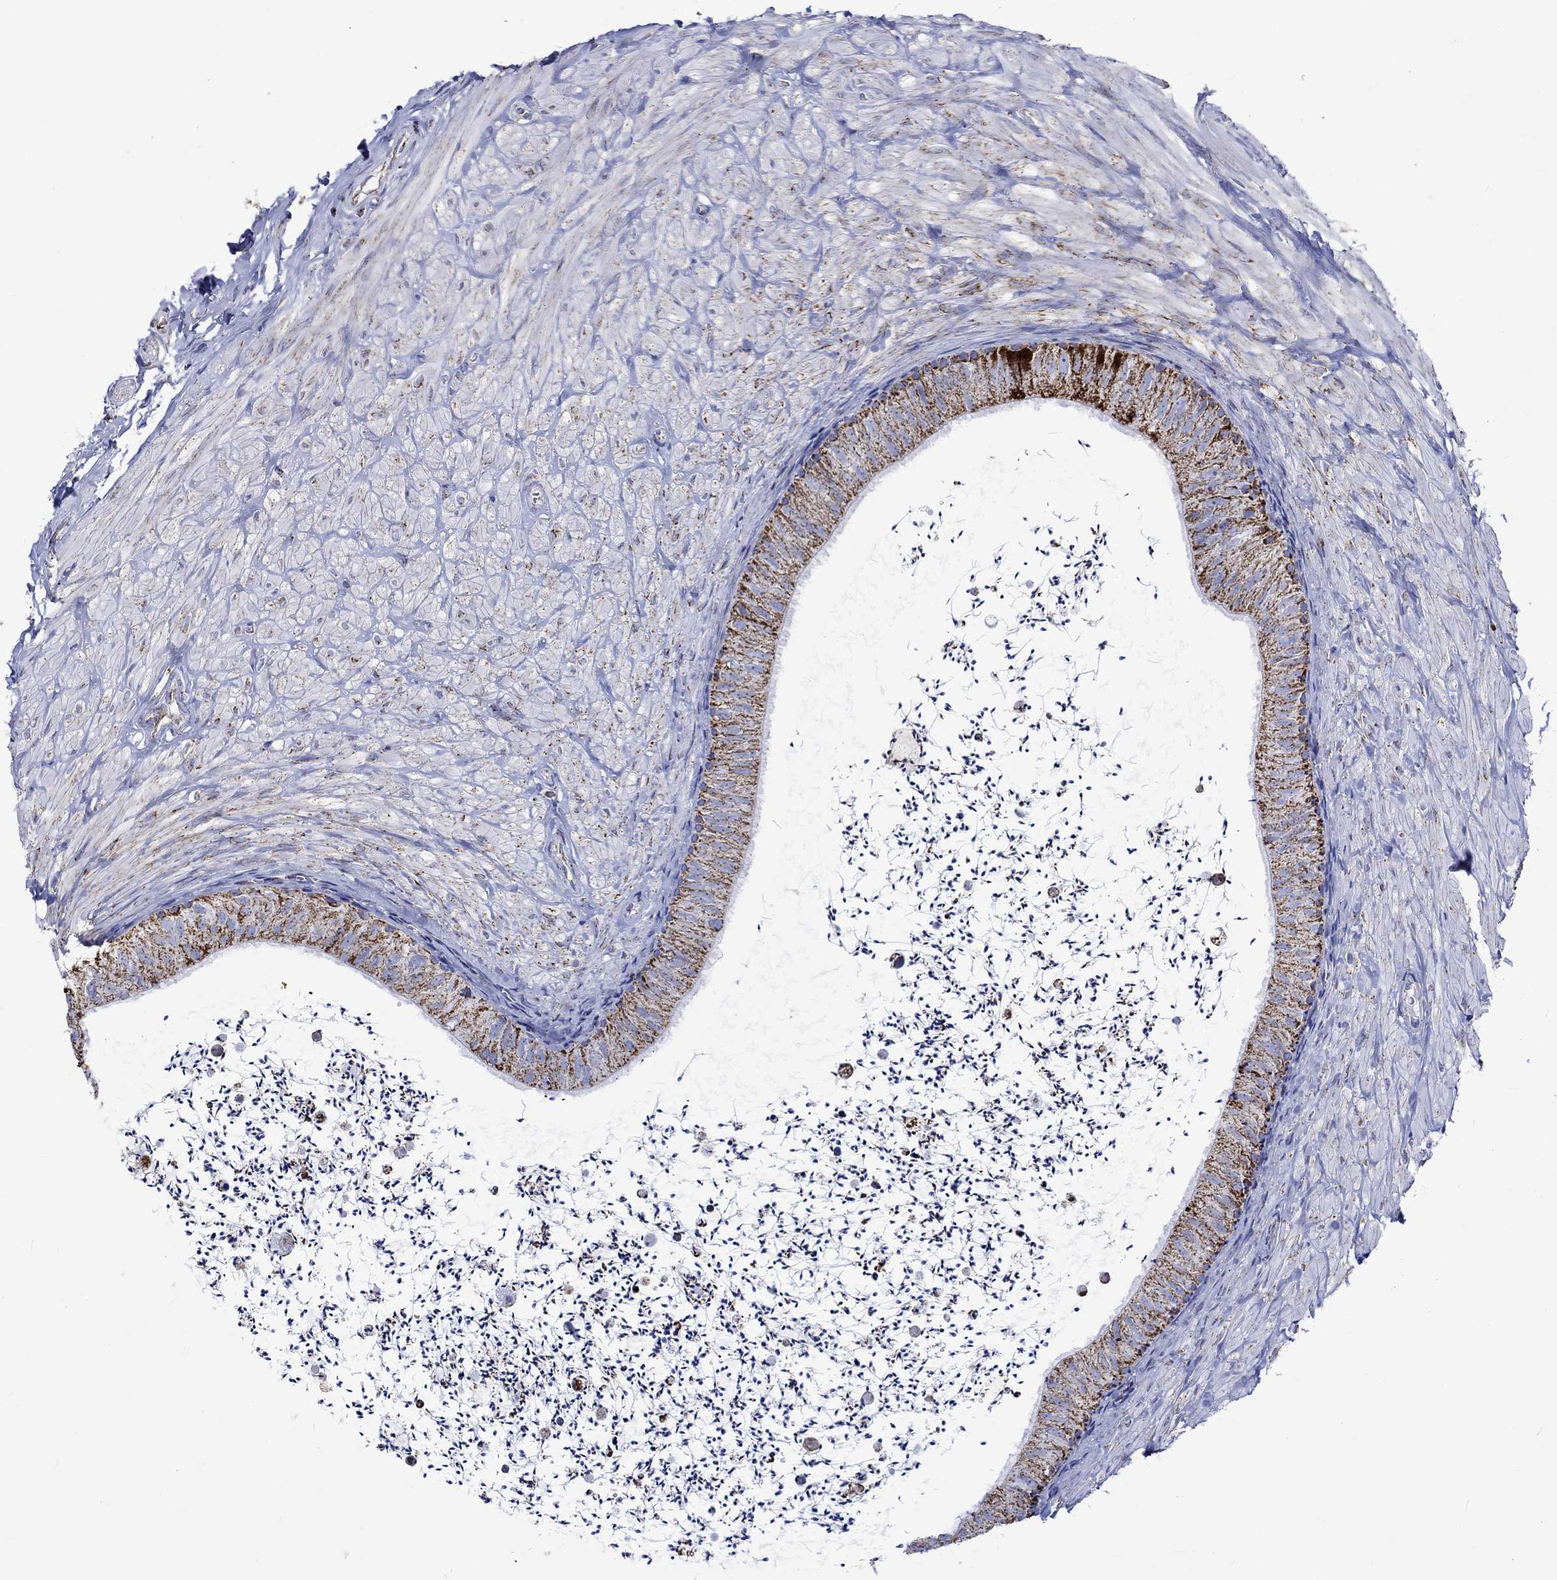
{"staining": {"intensity": "strong", "quantity": "<25%", "location": "cytoplasmic/membranous"}, "tissue": "epididymis", "cell_type": "Glandular cells", "image_type": "normal", "snomed": [{"axis": "morphology", "description": "Normal tissue, NOS"}, {"axis": "topography", "description": "Epididymis"}], "caption": "Protein staining by IHC shows strong cytoplasmic/membranous expression in about <25% of glandular cells in benign epididymis.", "gene": "RCE1", "patient": {"sex": "male", "age": 32}}